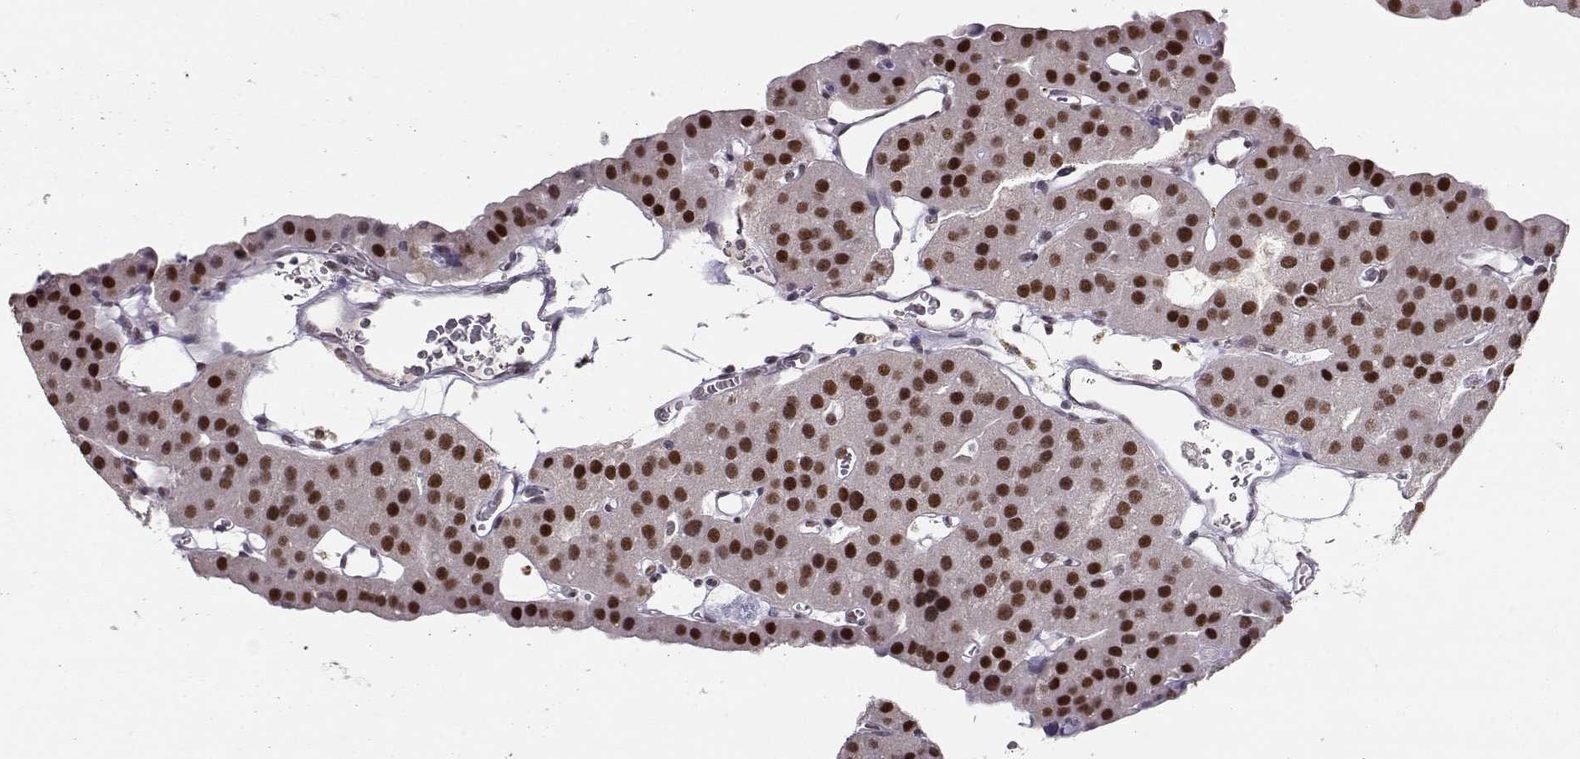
{"staining": {"intensity": "strong", "quantity": ">75%", "location": "nuclear"}, "tissue": "parathyroid gland", "cell_type": "Glandular cells", "image_type": "normal", "snomed": [{"axis": "morphology", "description": "Normal tissue, NOS"}, {"axis": "morphology", "description": "Adenoma, NOS"}, {"axis": "topography", "description": "Parathyroid gland"}], "caption": "Immunohistochemical staining of unremarkable human parathyroid gland demonstrates strong nuclear protein expression in approximately >75% of glandular cells. (IHC, brightfield microscopy, high magnification).", "gene": "POLI", "patient": {"sex": "female", "age": 86}}